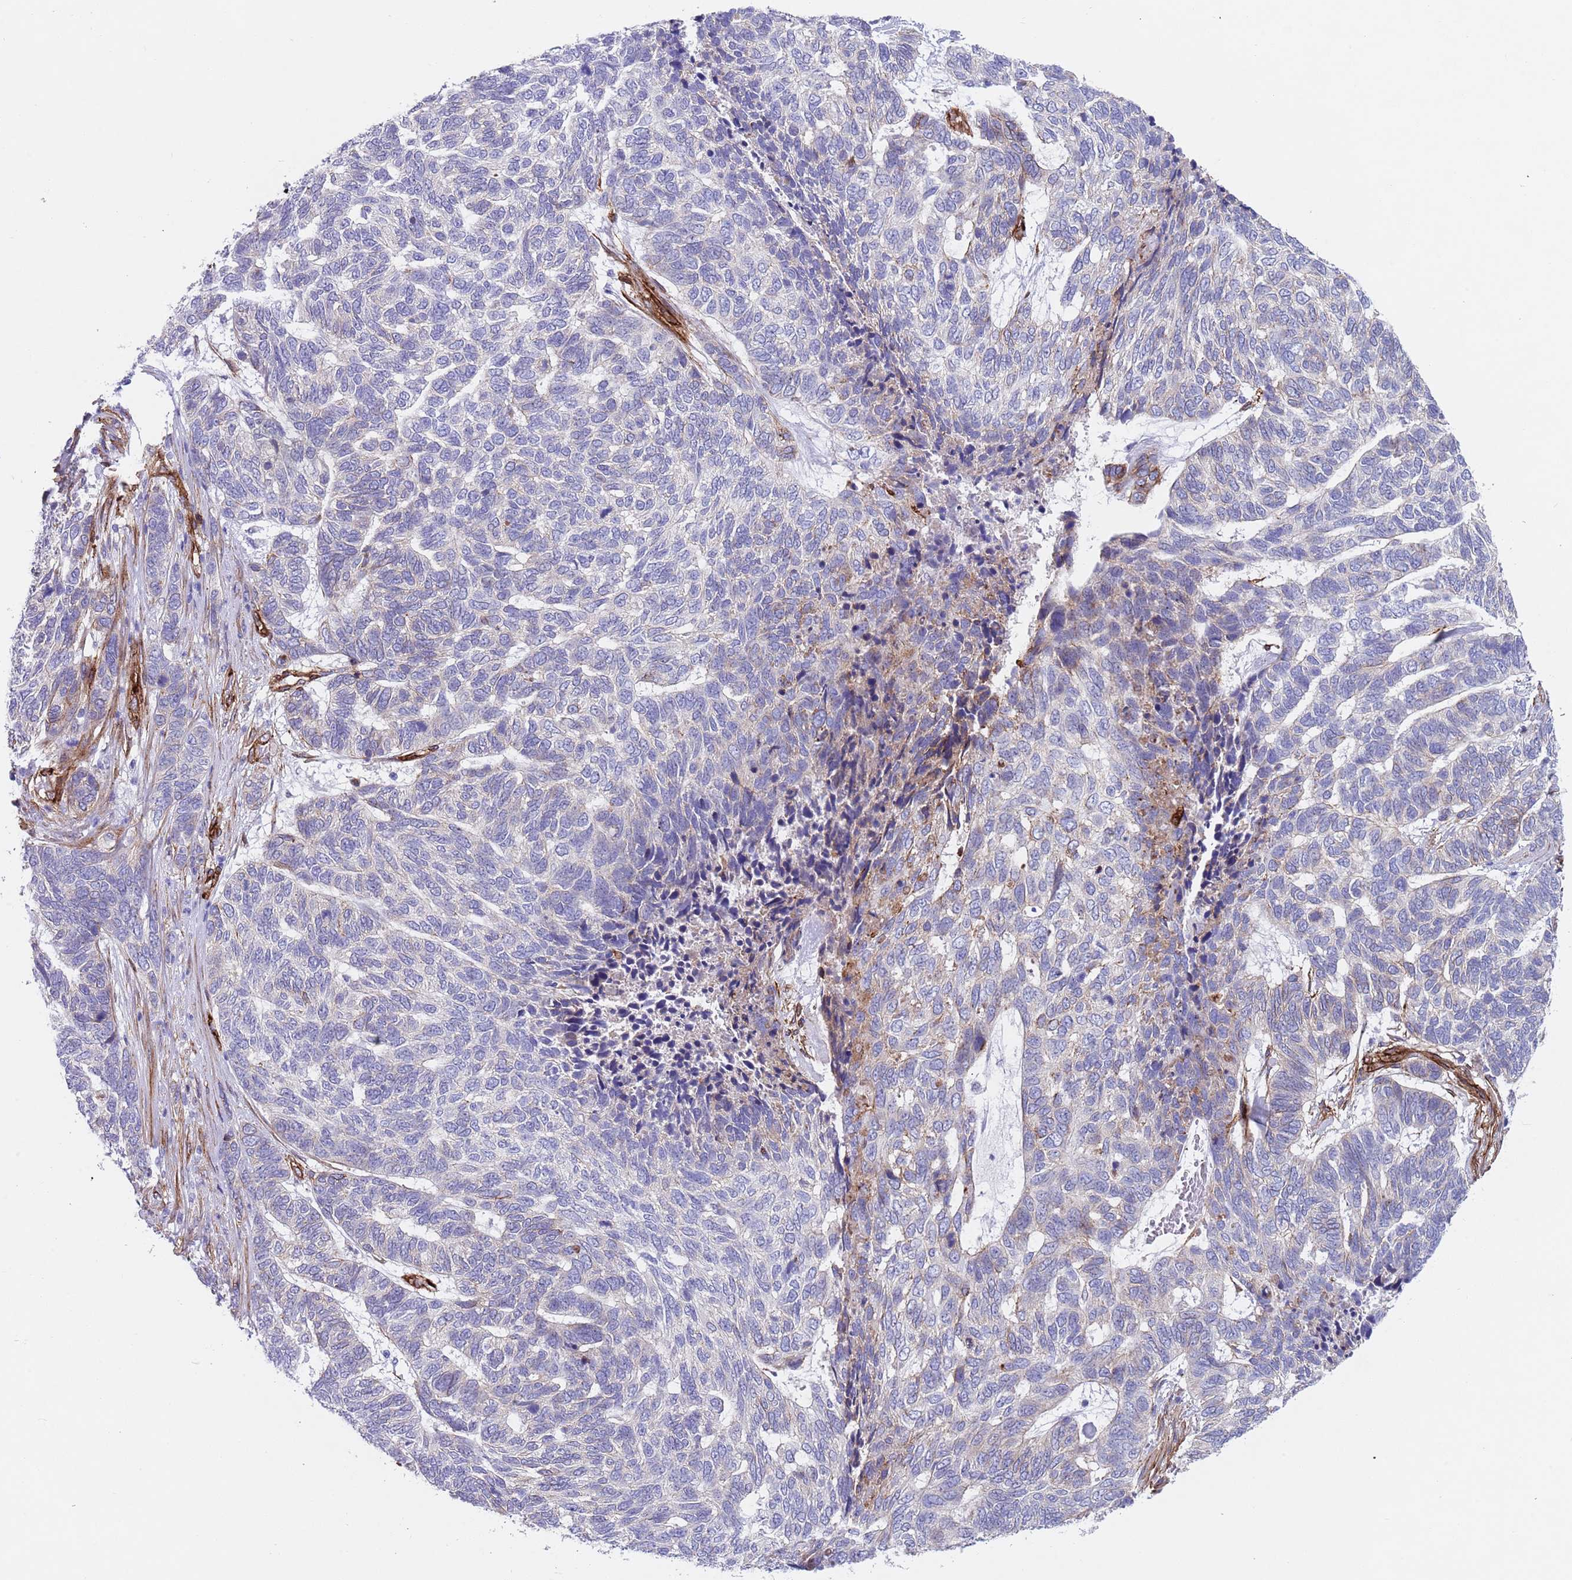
{"staining": {"intensity": "negative", "quantity": "none", "location": "none"}, "tissue": "skin cancer", "cell_type": "Tumor cells", "image_type": "cancer", "snomed": [{"axis": "morphology", "description": "Basal cell carcinoma"}, {"axis": "topography", "description": "Skin"}], "caption": "Tumor cells show no significant protein expression in basal cell carcinoma (skin).", "gene": "CAV2", "patient": {"sex": "female", "age": 65}}